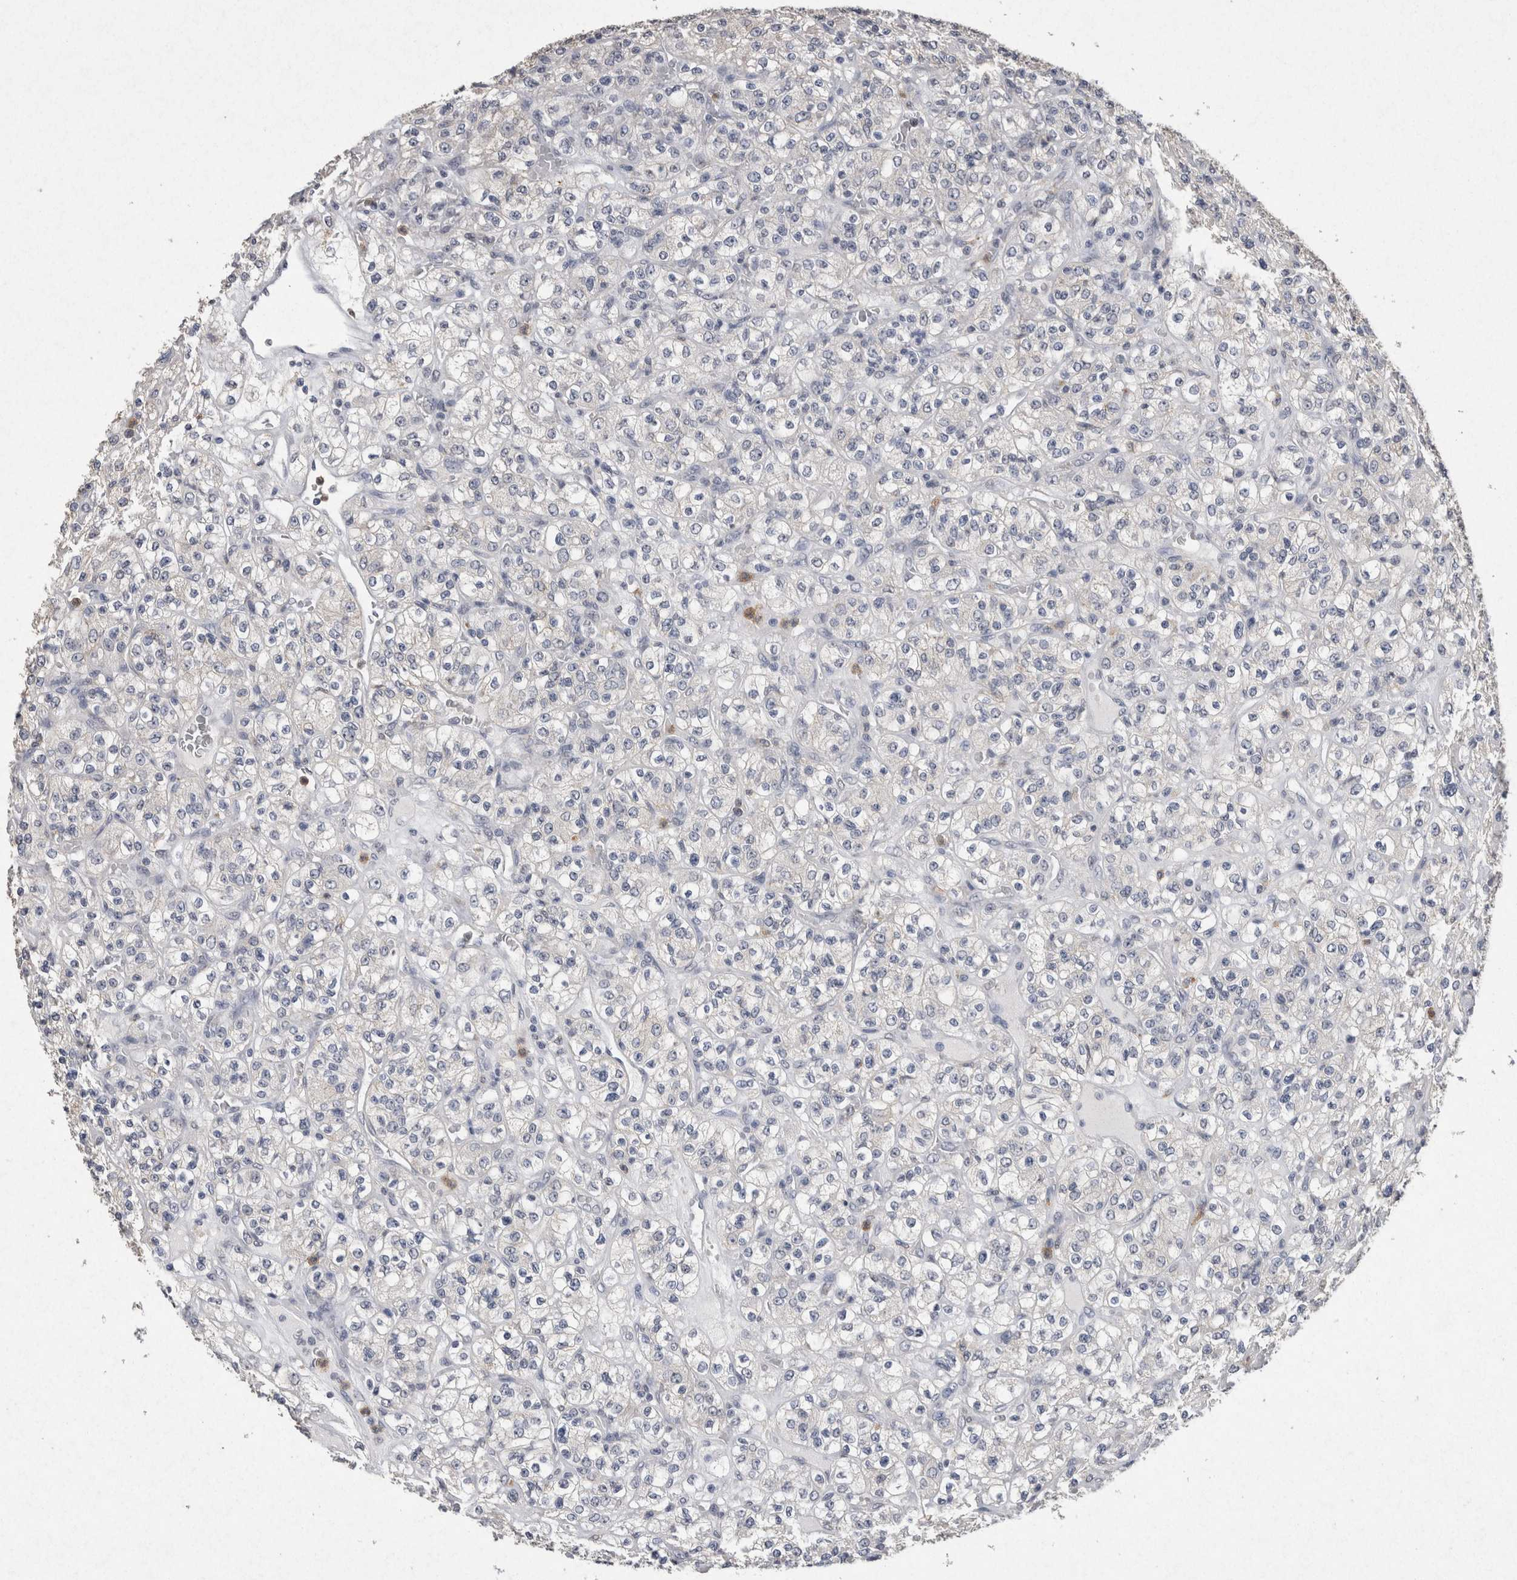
{"staining": {"intensity": "negative", "quantity": "none", "location": "none"}, "tissue": "renal cancer", "cell_type": "Tumor cells", "image_type": "cancer", "snomed": [{"axis": "morphology", "description": "Normal tissue, NOS"}, {"axis": "morphology", "description": "Adenocarcinoma, NOS"}, {"axis": "topography", "description": "Kidney"}], "caption": "Tumor cells show no significant protein positivity in adenocarcinoma (renal).", "gene": "CNTFR", "patient": {"sex": "female", "age": 72}}